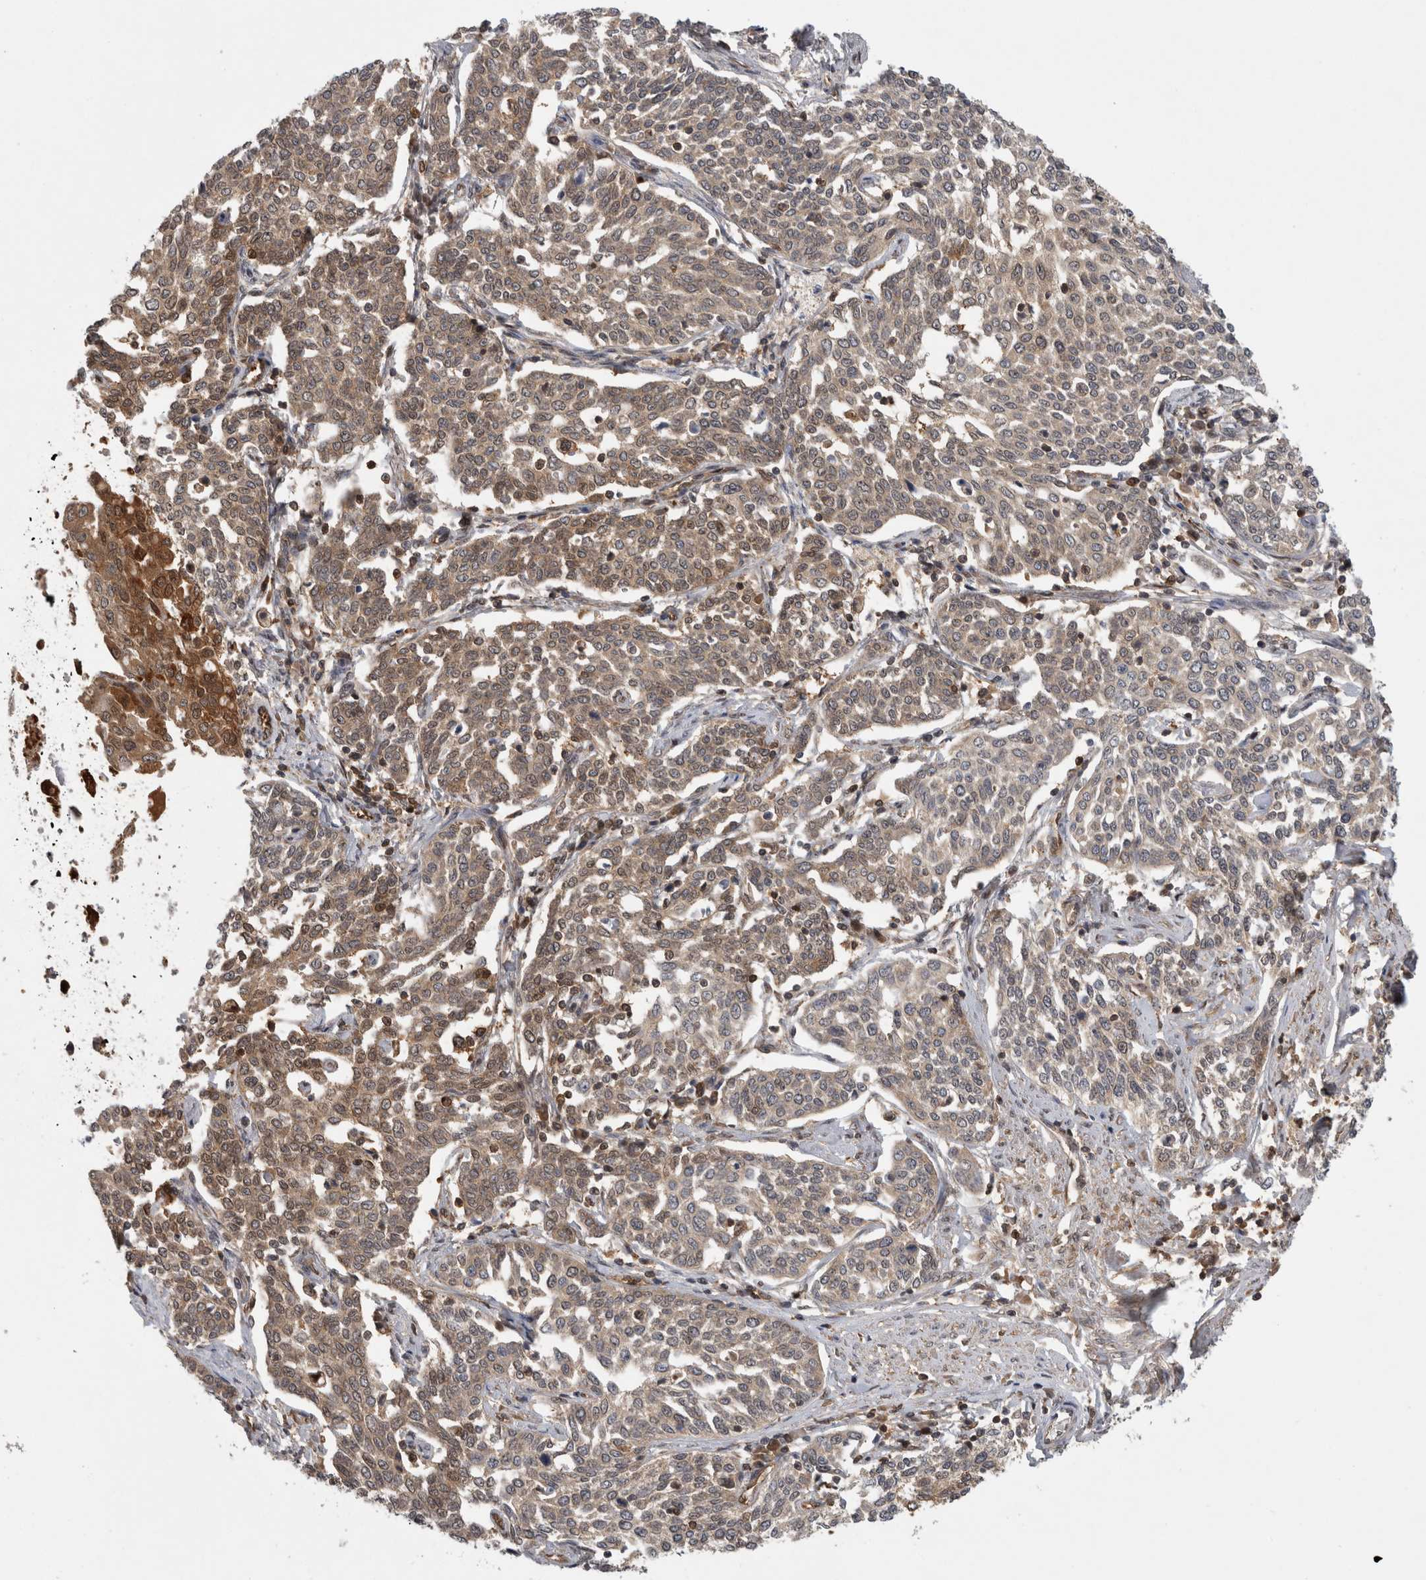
{"staining": {"intensity": "moderate", "quantity": "25%-75%", "location": "cytoplasmic/membranous,nuclear"}, "tissue": "cervical cancer", "cell_type": "Tumor cells", "image_type": "cancer", "snomed": [{"axis": "morphology", "description": "Squamous cell carcinoma, NOS"}, {"axis": "topography", "description": "Cervix"}], "caption": "Moderate cytoplasmic/membranous and nuclear positivity for a protein is seen in approximately 25%-75% of tumor cells of cervical squamous cell carcinoma using IHC.", "gene": "ASTN2", "patient": {"sex": "female", "age": 34}}